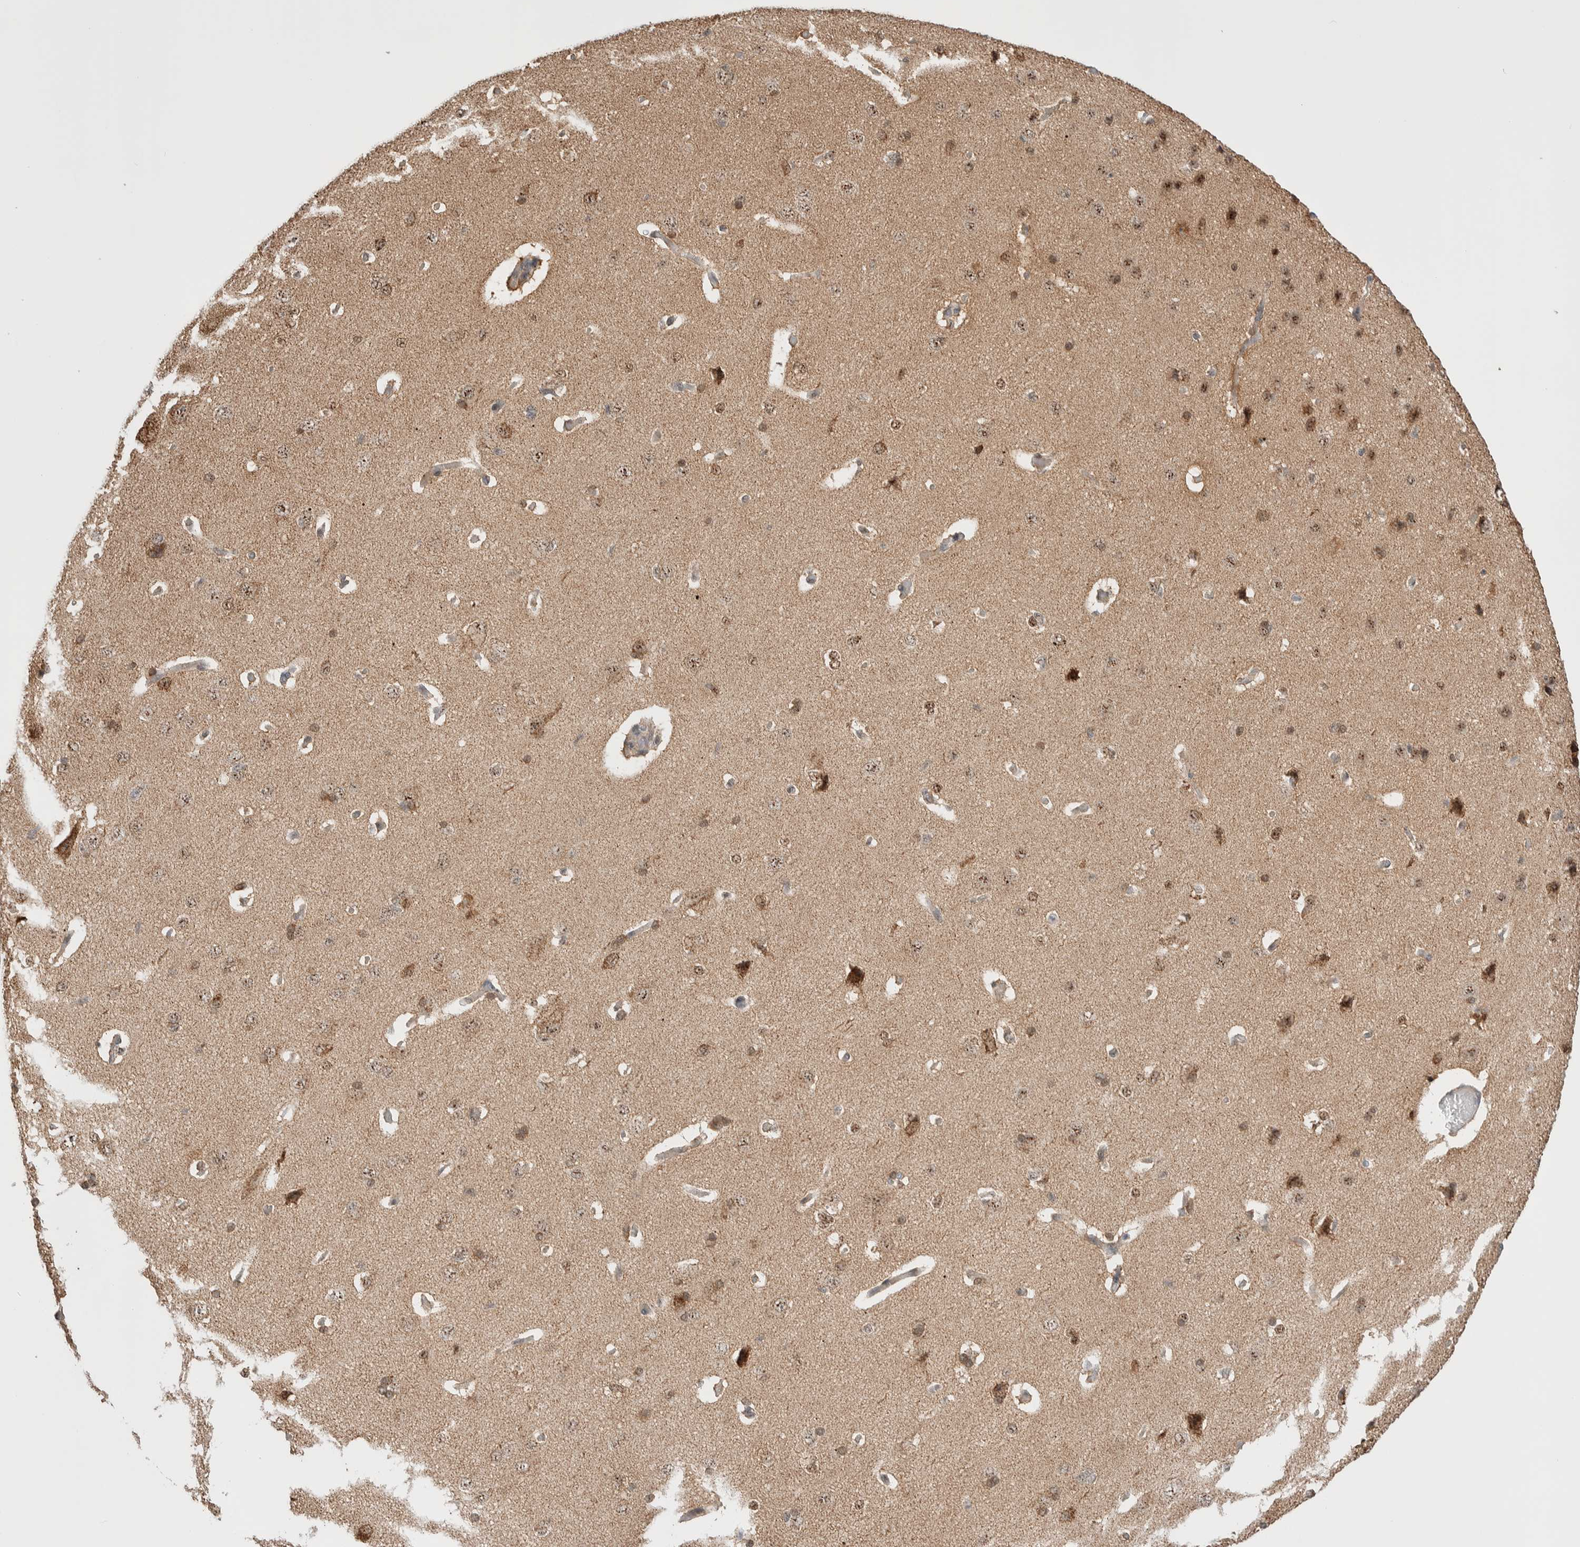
{"staining": {"intensity": "moderate", "quantity": "25%-75%", "location": "cytoplasmic/membranous"}, "tissue": "cerebral cortex", "cell_type": "Endothelial cells", "image_type": "normal", "snomed": [{"axis": "morphology", "description": "Normal tissue, NOS"}, {"axis": "topography", "description": "Cerebral cortex"}], "caption": "Moderate cytoplasmic/membranous protein expression is identified in about 25%-75% of endothelial cells in cerebral cortex. (DAB IHC, brown staining for protein, blue staining for nuclei).", "gene": "ZNF695", "patient": {"sex": "male", "age": 62}}